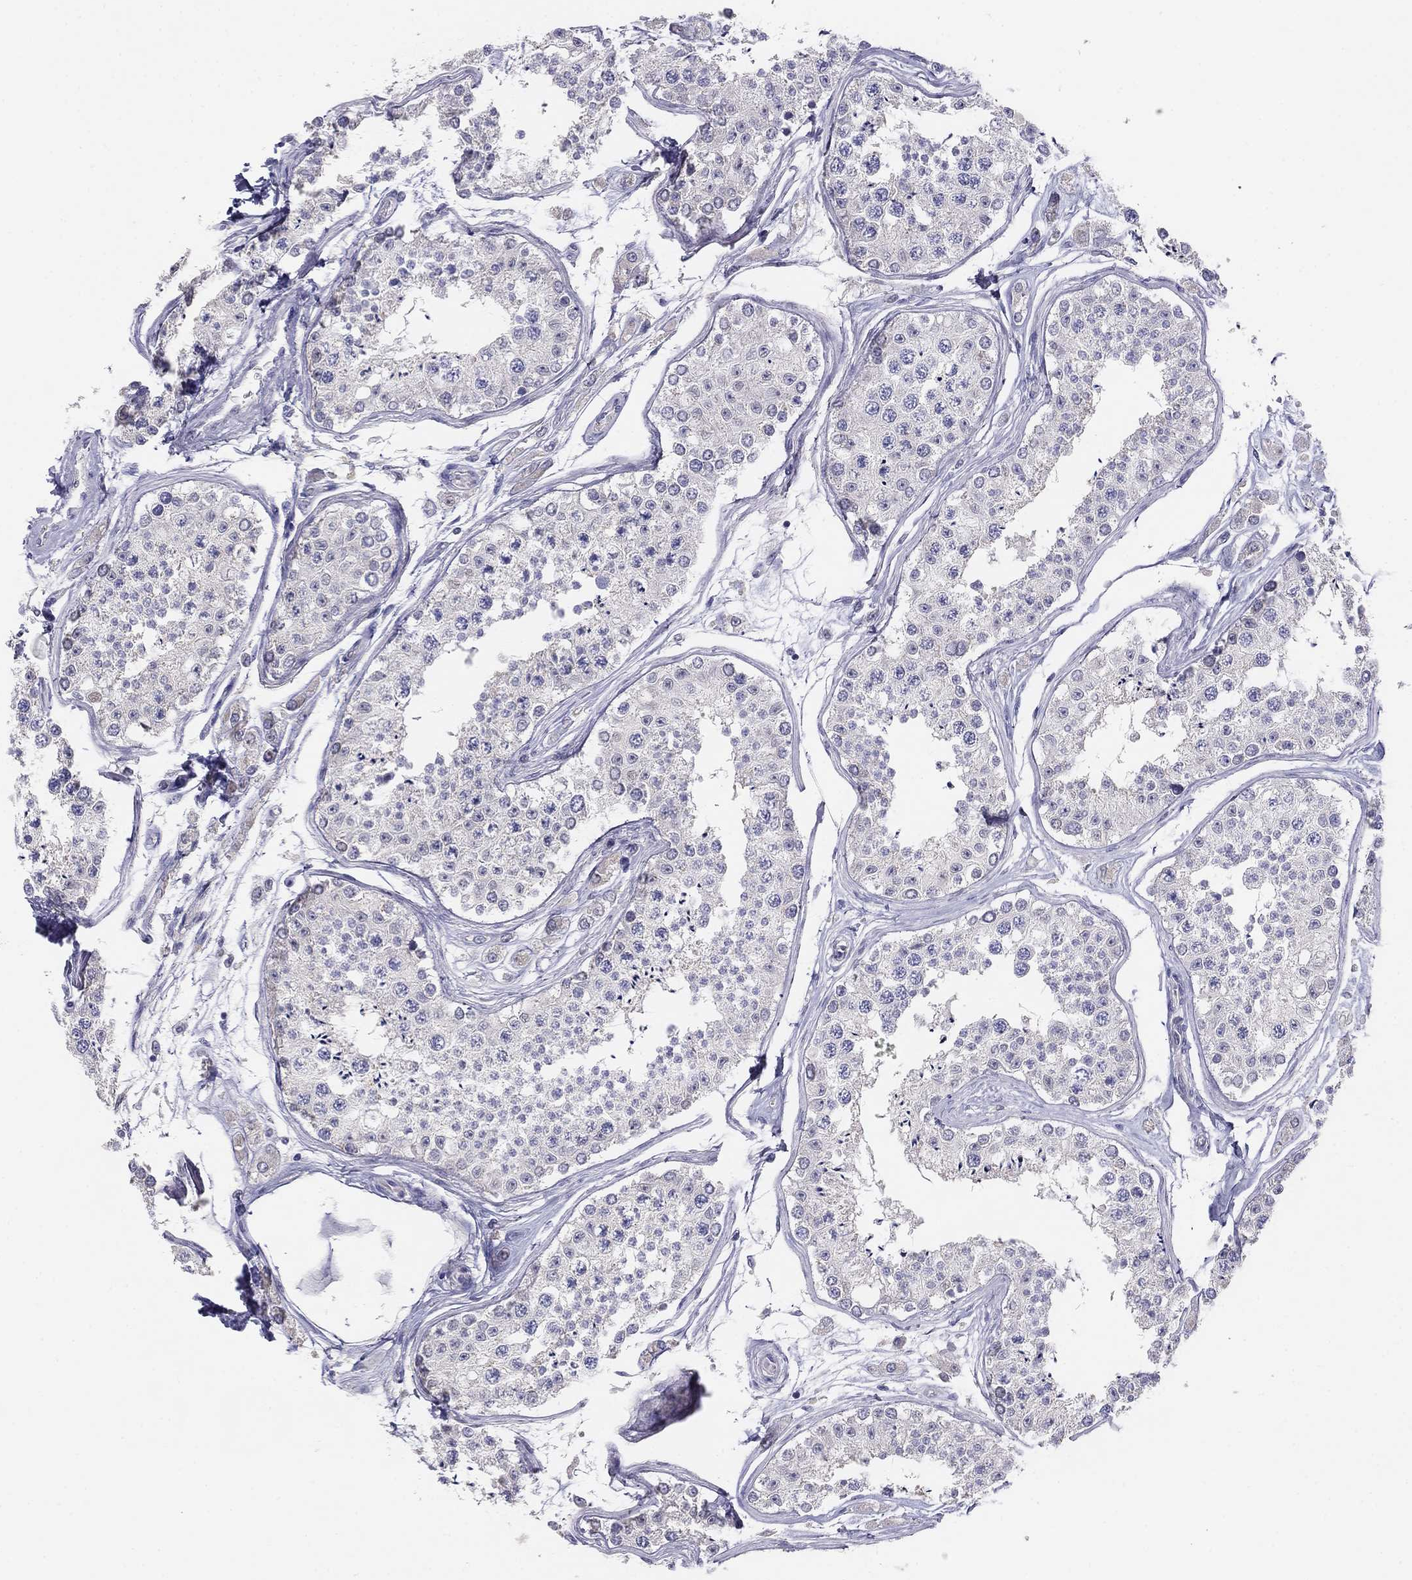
{"staining": {"intensity": "negative", "quantity": "none", "location": "none"}, "tissue": "testis", "cell_type": "Cells in seminiferous ducts", "image_type": "normal", "snomed": [{"axis": "morphology", "description": "Normal tissue, NOS"}, {"axis": "topography", "description": "Testis"}], "caption": "An IHC image of benign testis is shown. There is no staining in cells in seminiferous ducts of testis. (Stains: DAB (3,3'-diaminobenzidine) immunohistochemistry (IHC) with hematoxylin counter stain, Microscopy: brightfield microscopy at high magnification).", "gene": "MGAT4C", "patient": {"sex": "male", "age": 25}}